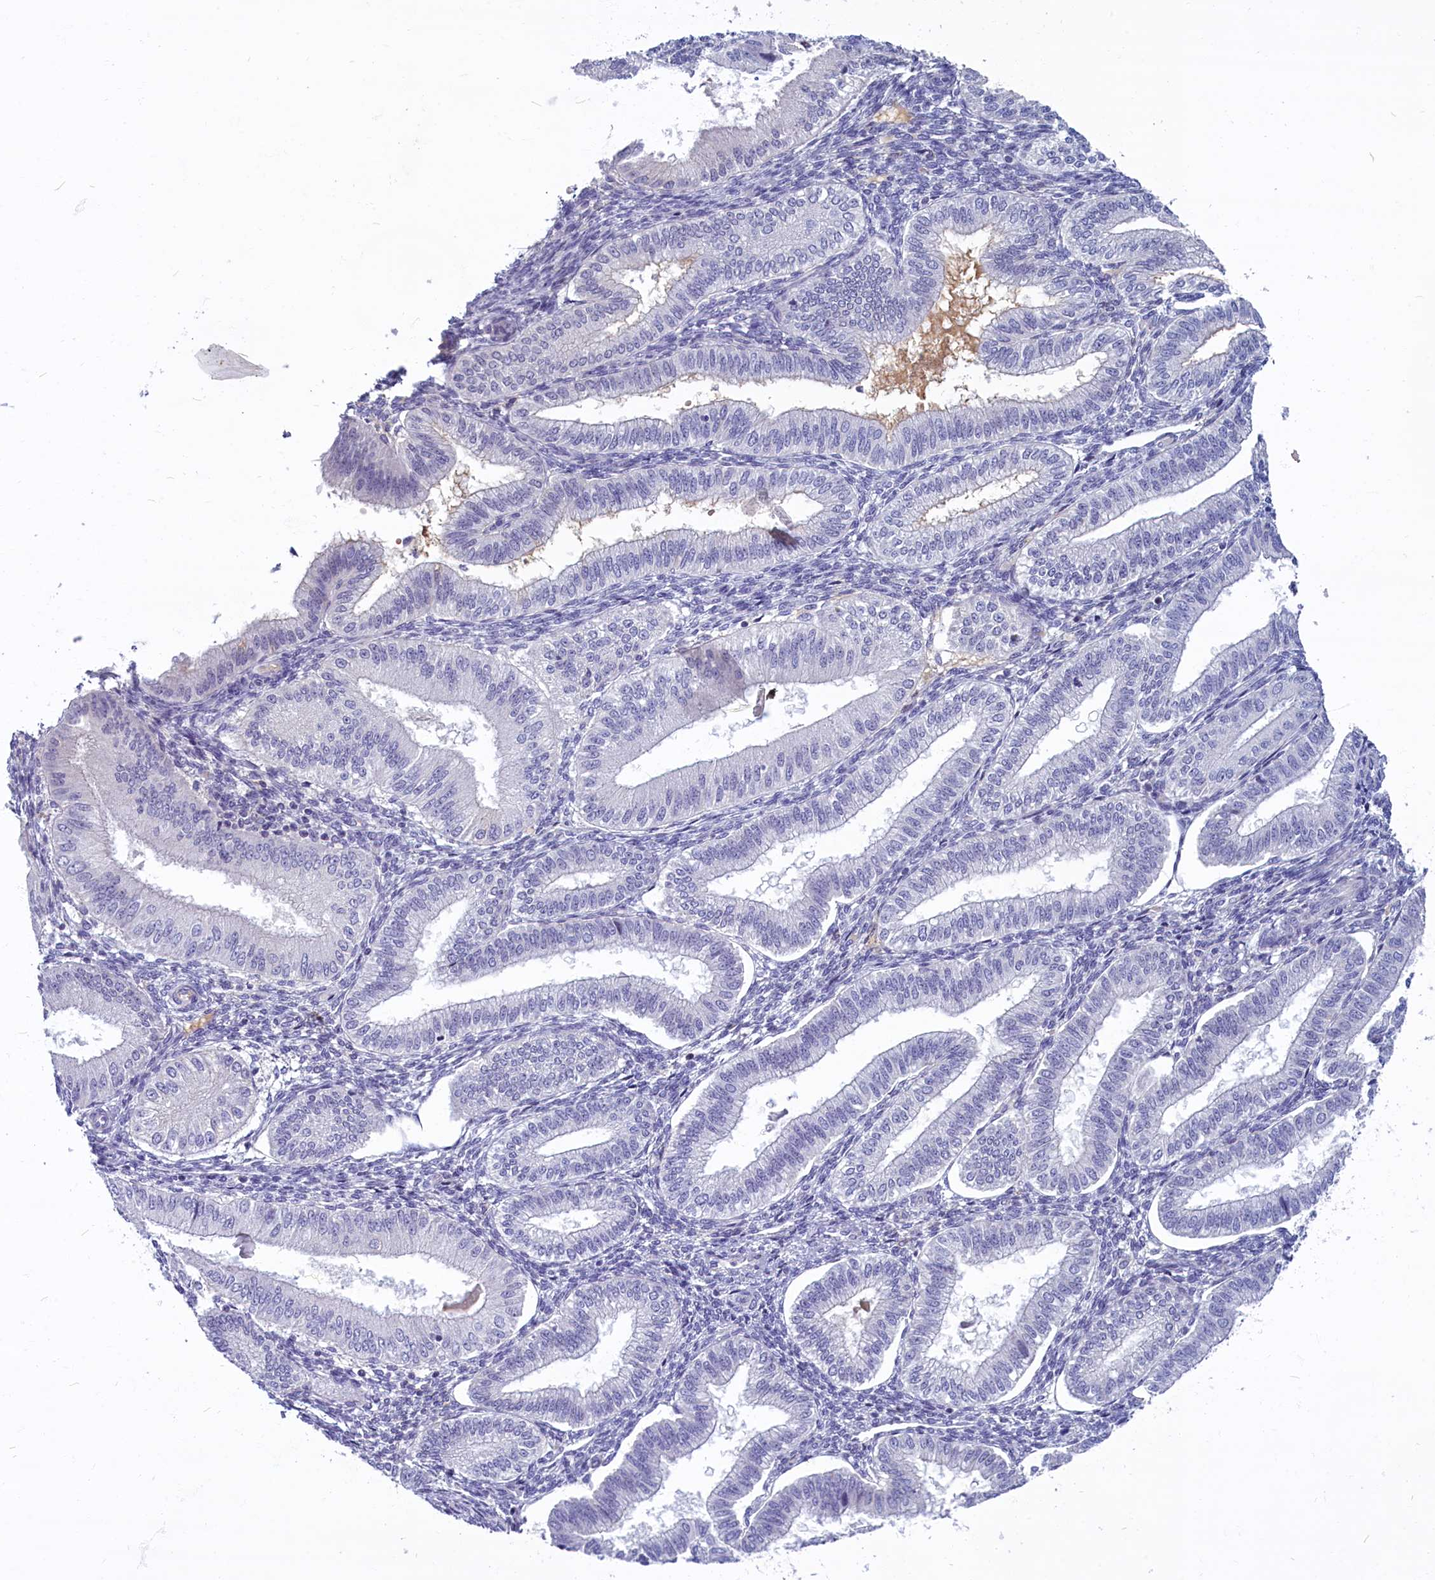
{"staining": {"intensity": "weak", "quantity": "<25%", "location": "cytoplasmic/membranous"}, "tissue": "endometrium", "cell_type": "Cells in endometrial stroma", "image_type": "normal", "snomed": [{"axis": "morphology", "description": "Normal tissue, NOS"}, {"axis": "topography", "description": "Endometrium"}], "caption": "A high-resolution micrograph shows IHC staining of normal endometrium, which shows no significant expression in cells in endometrial stroma.", "gene": "SV2C", "patient": {"sex": "female", "age": 39}}